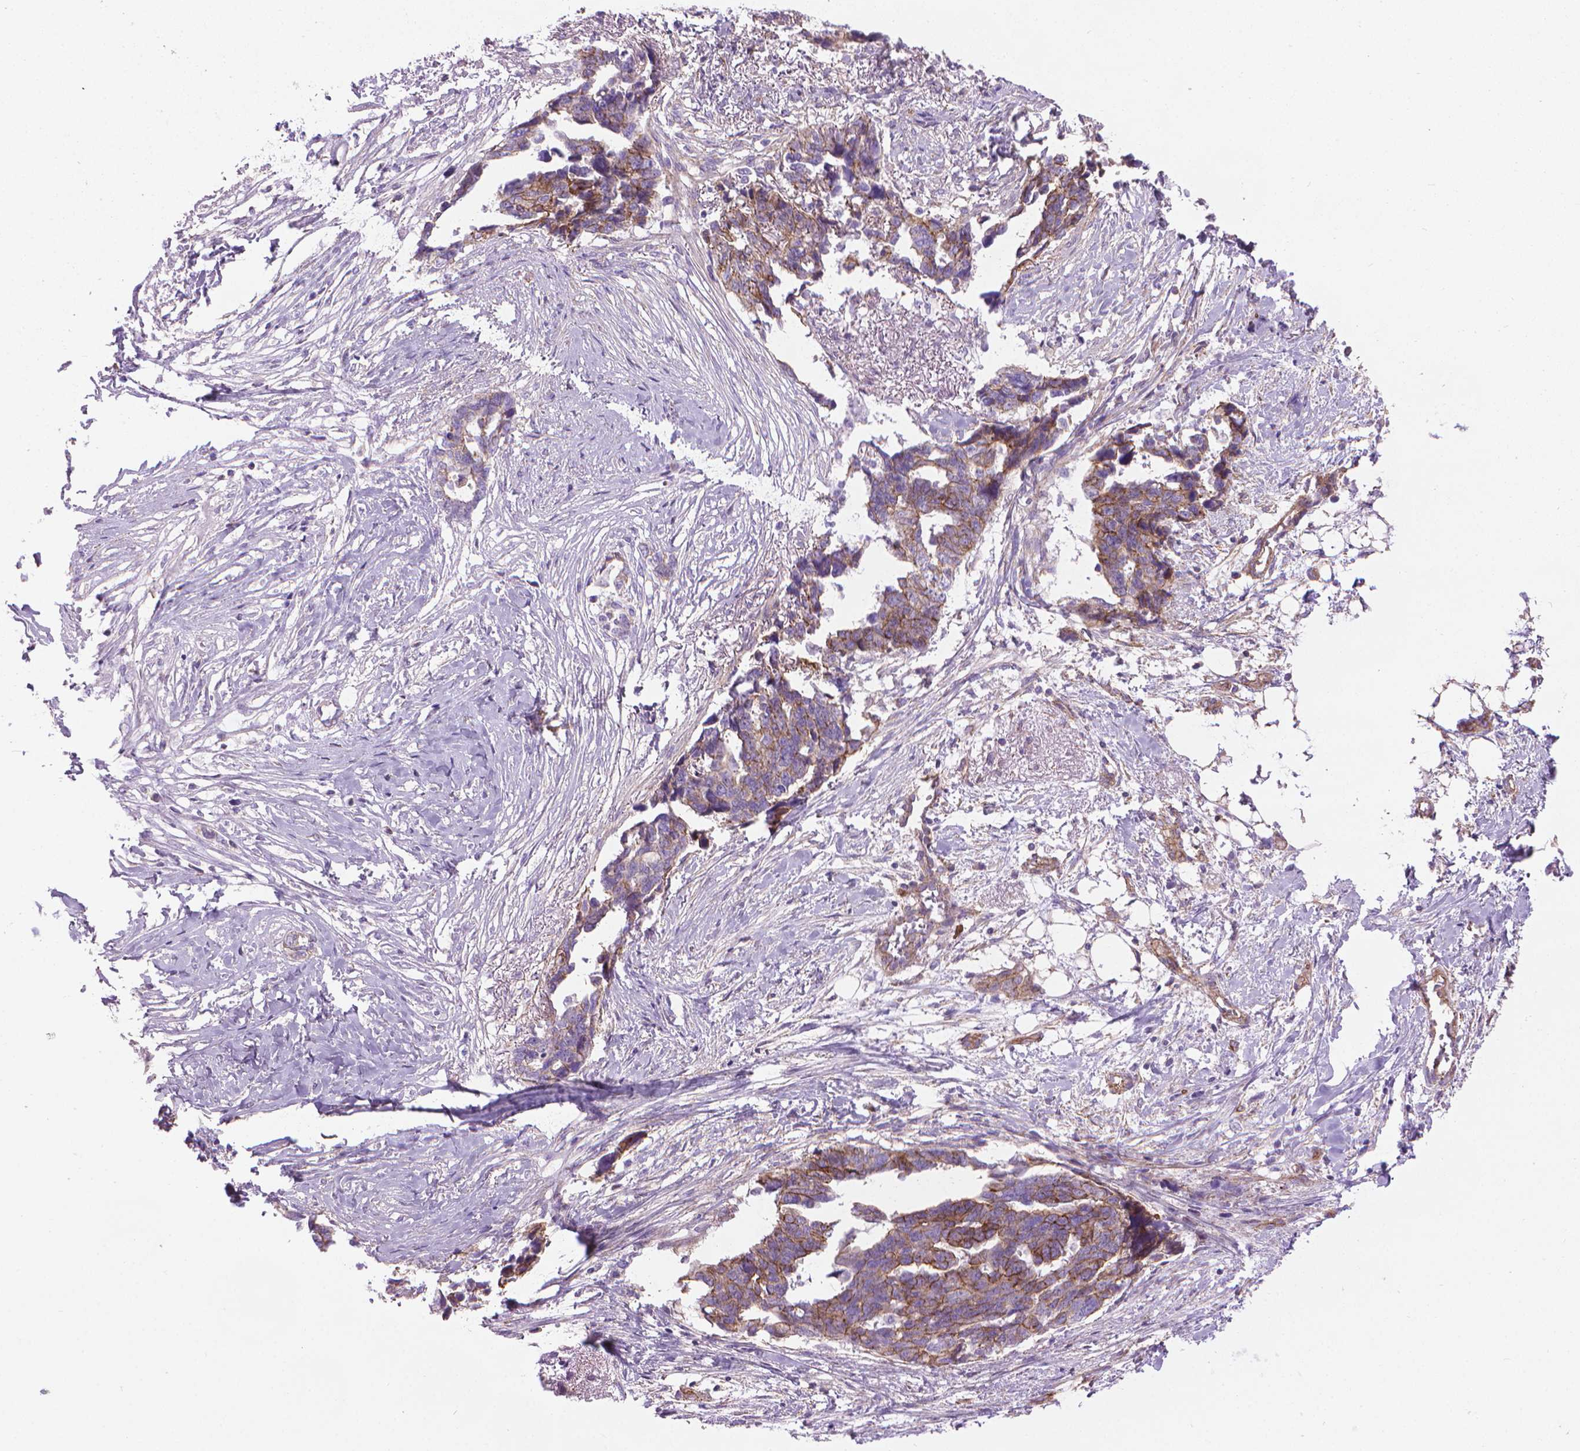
{"staining": {"intensity": "moderate", "quantity": "25%-75%", "location": "cytoplasmic/membranous"}, "tissue": "ovarian cancer", "cell_type": "Tumor cells", "image_type": "cancer", "snomed": [{"axis": "morphology", "description": "Cystadenocarcinoma, serous, NOS"}, {"axis": "topography", "description": "Ovary"}], "caption": "An image showing moderate cytoplasmic/membranous expression in approximately 25%-75% of tumor cells in ovarian serous cystadenocarcinoma, as visualized by brown immunohistochemical staining.", "gene": "TENT5A", "patient": {"sex": "female", "age": 69}}